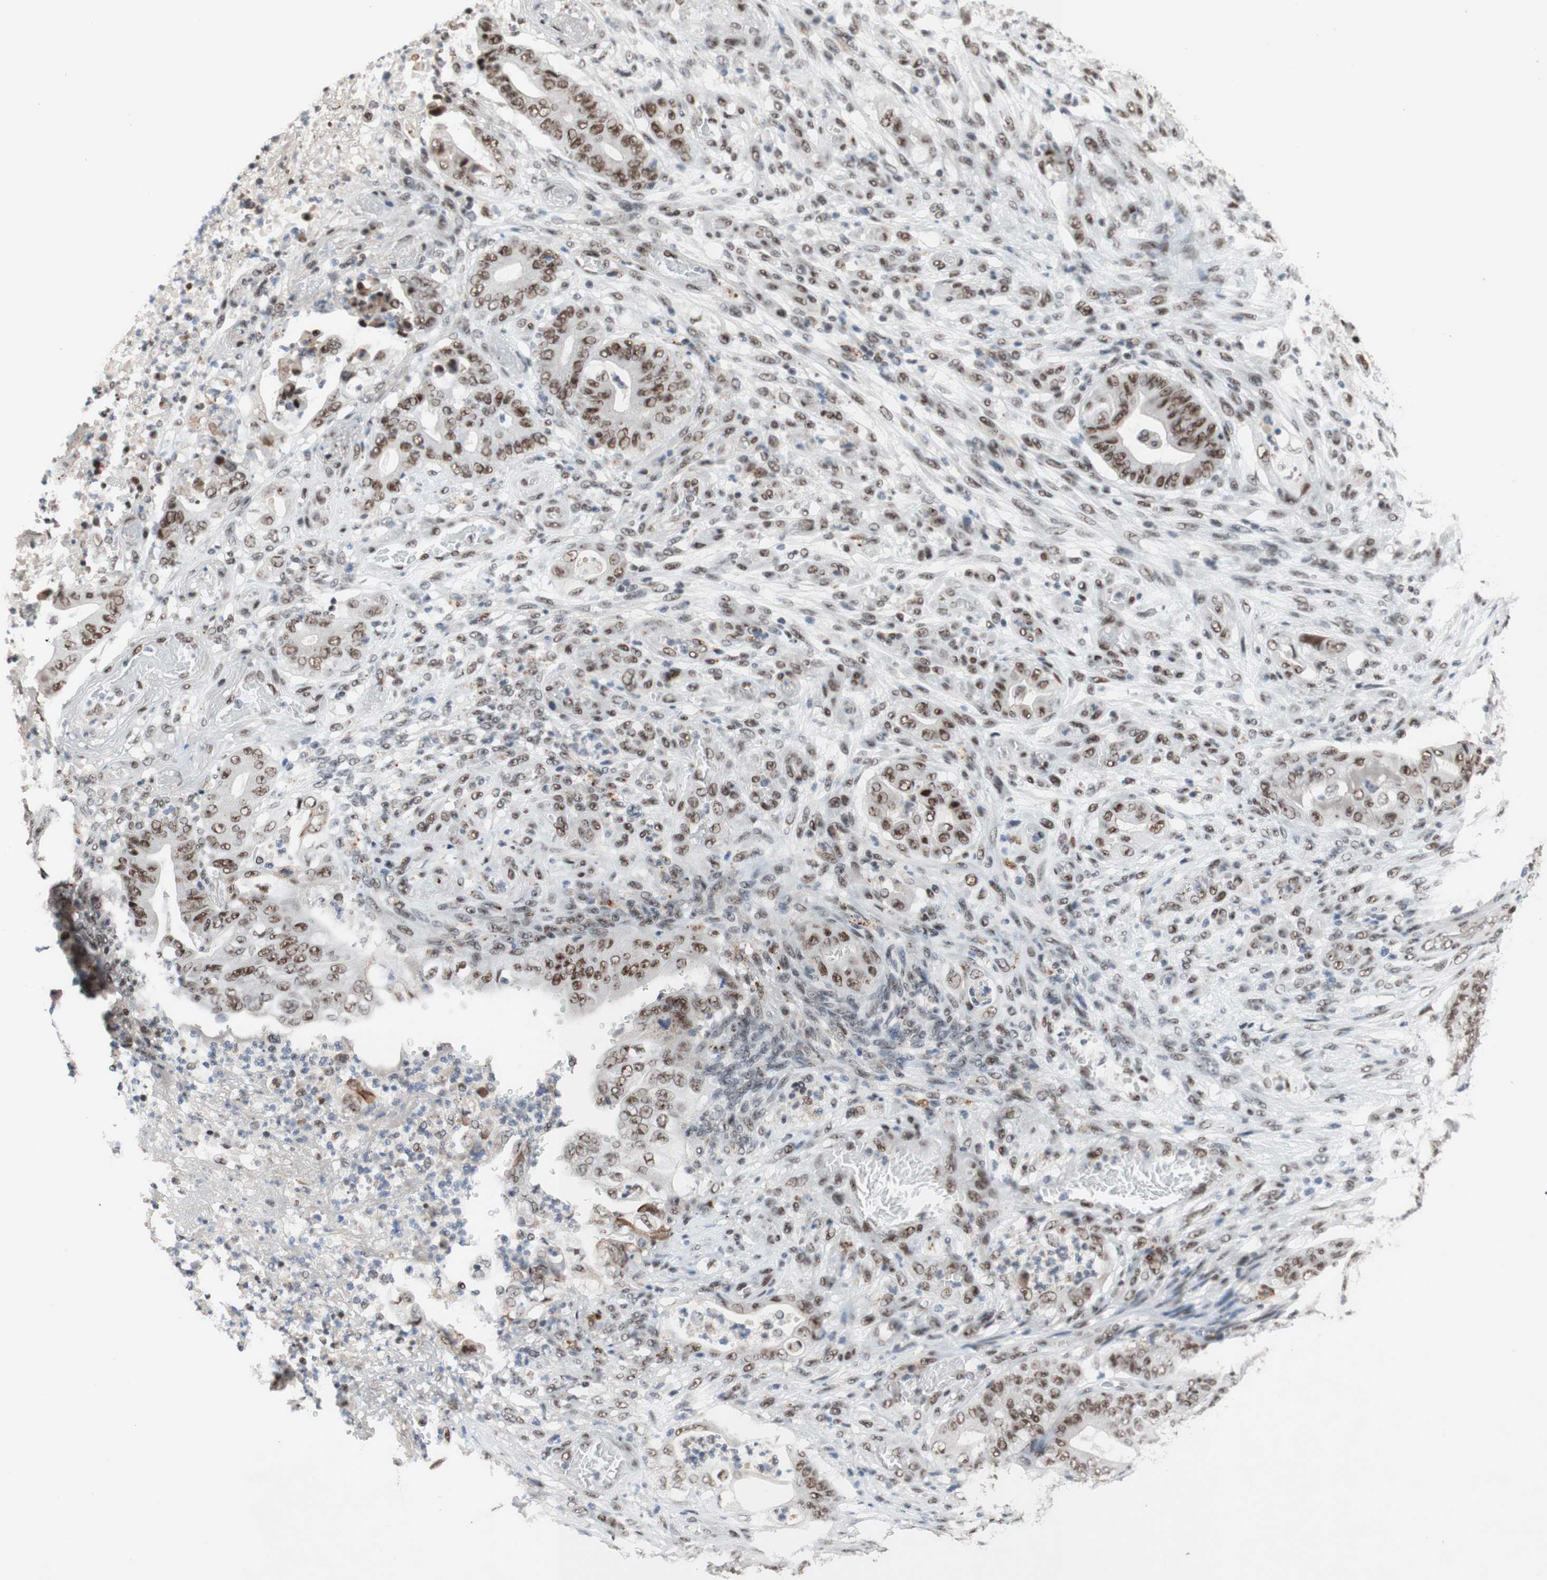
{"staining": {"intensity": "moderate", "quantity": ">75%", "location": "nuclear"}, "tissue": "stomach cancer", "cell_type": "Tumor cells", "image_type": "cancer", "snomed": [{"axis": "morphology", "description": "Adenocarcinoma, NOS"}, {"axis": "topography", "description": "Stomach"}], "caption": "Immunohistochemistry (IHC) (DAB) staining of human stomach adenocarcinoma shows moderate nuclear protein positivity in about >75% of tumor cells.", "gene": "PRPF19", "patient": {"sex": "female", "age": 73}}